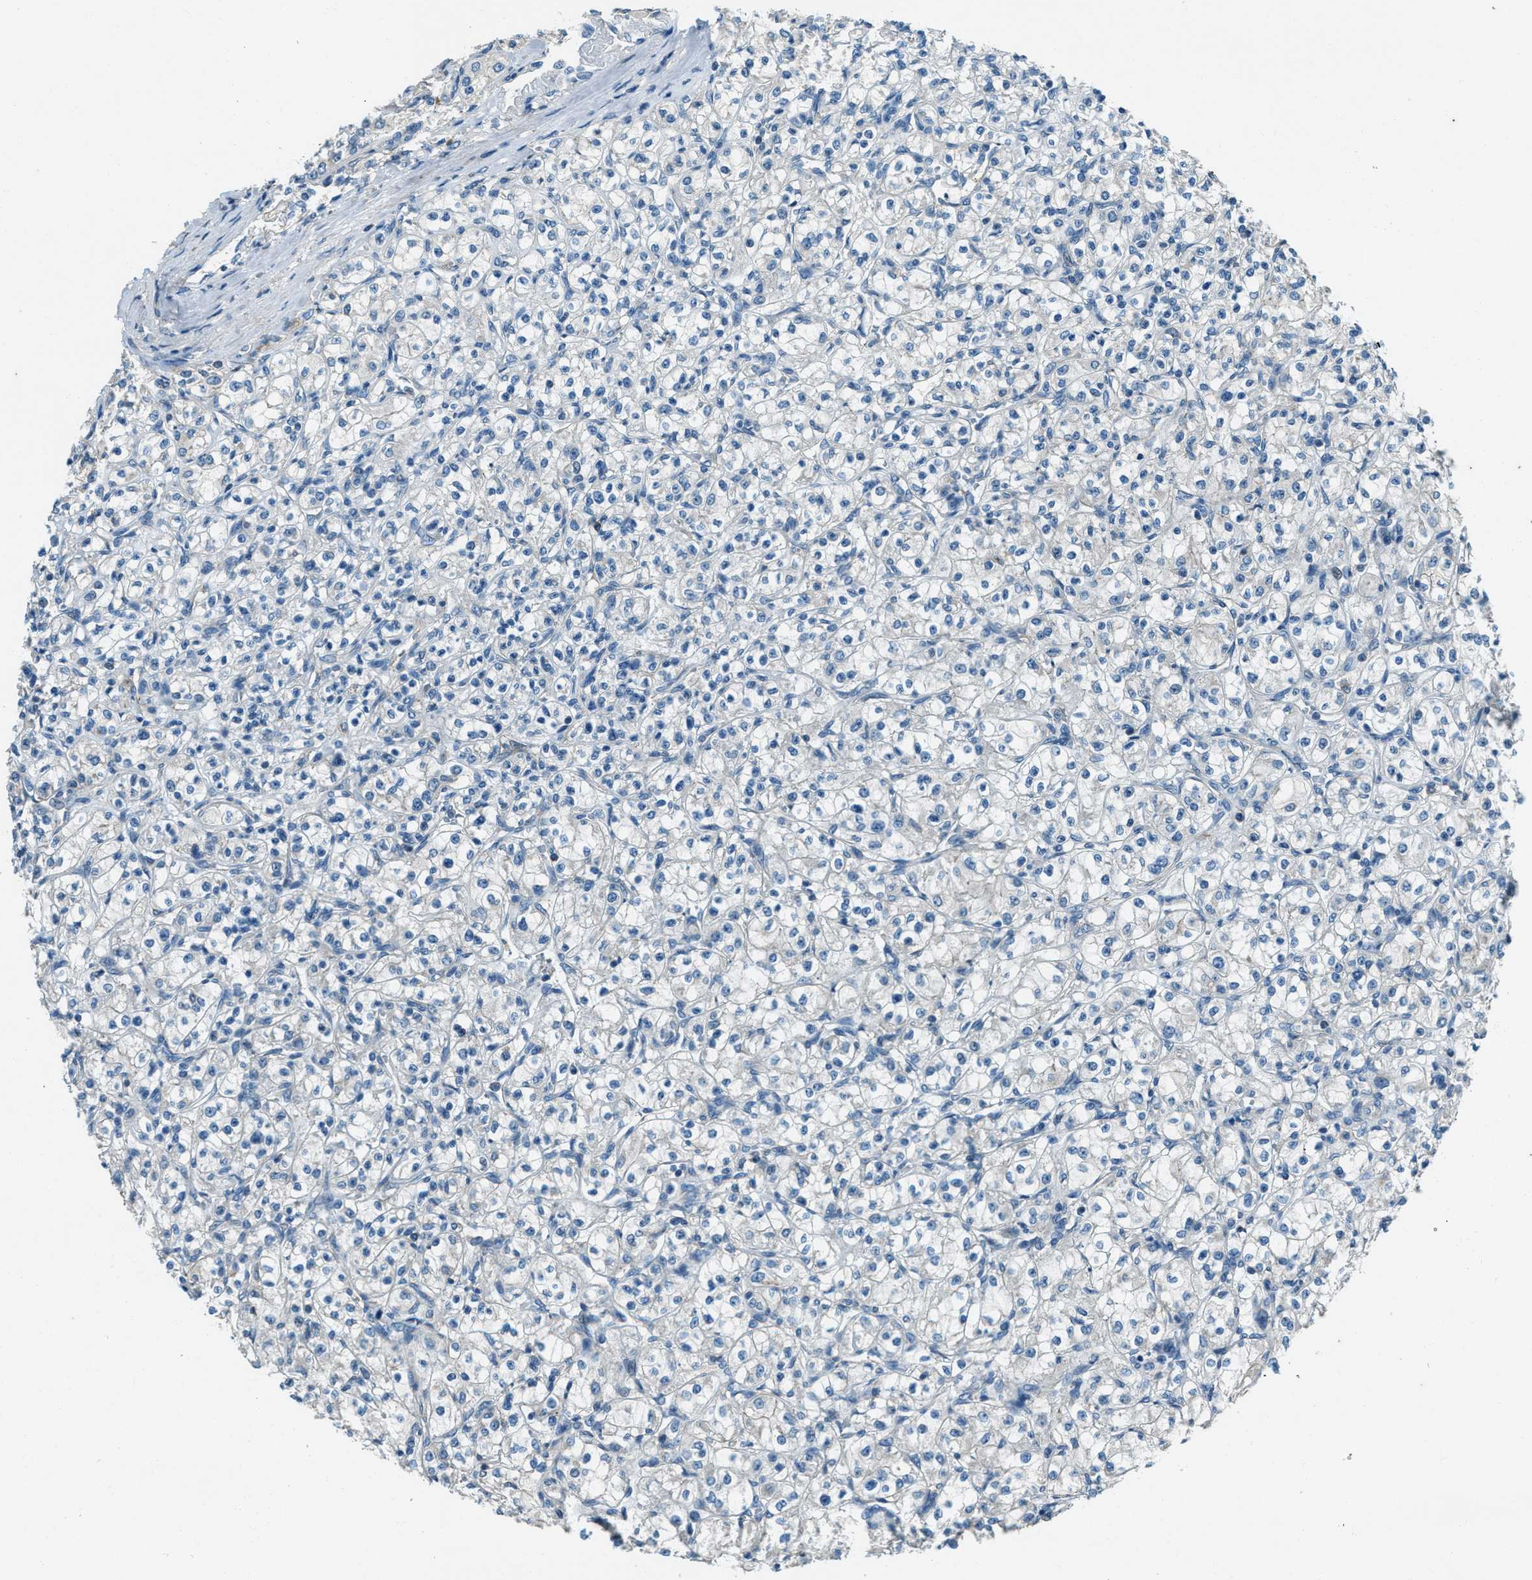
{"staining": {"intensity": "negative", "quantity": "none", "location": "none"}, "tissue": "renal cancer", "cell_type": "Tumor cells", "image_type": "cancer", "snomed": [{"axis": "morphology", "description": "Adenocarcinoma, NOS"}, {"axis": "topography", "description": "Kidney"}], "caption": "Renal cancer was stained to show a protein in brown. There is no significant staining in tumor cells. (DAB (3,3'-diaminobenzidine) IHC with hematoxylin counter stain).", "gene": "SVIL", "patient": {"sex": "male", "age": 77}}